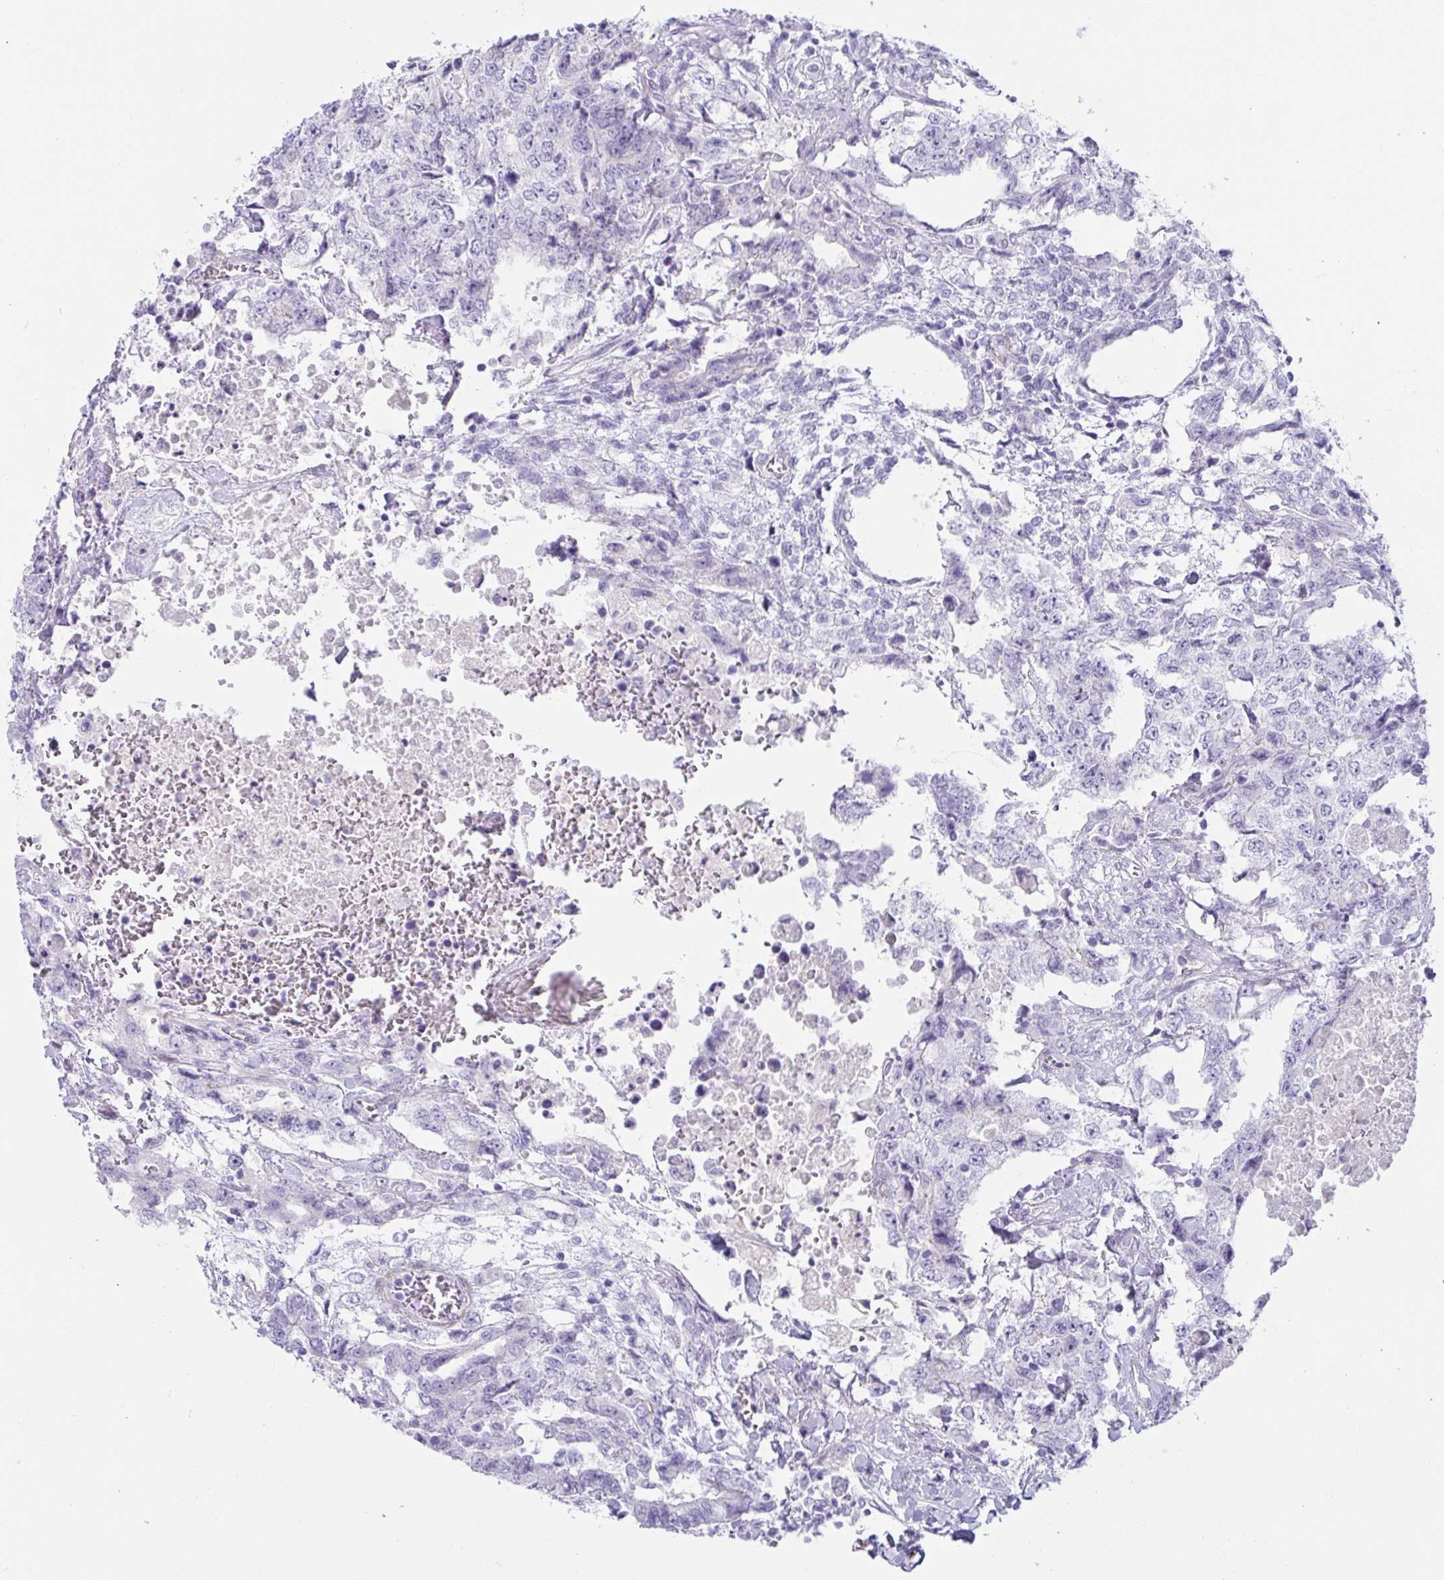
{"staining": {"intensity": "negative", "quantity": "none", "location": "none"}, "tissue": "testis cancer", "cell_type": "Tumor cells", "image_type": "cancer", "snomed": [{"axis": "morphology", "description": "Carcinoma, Embryonal, NOS"}, {"axis": "topography", "description": "Testis"}], "caption": "Tumor cells are negative for brown protein staining in testis cancer.", "gene": "OR5P3", "patient": {"sex": "male", "age": 24}}